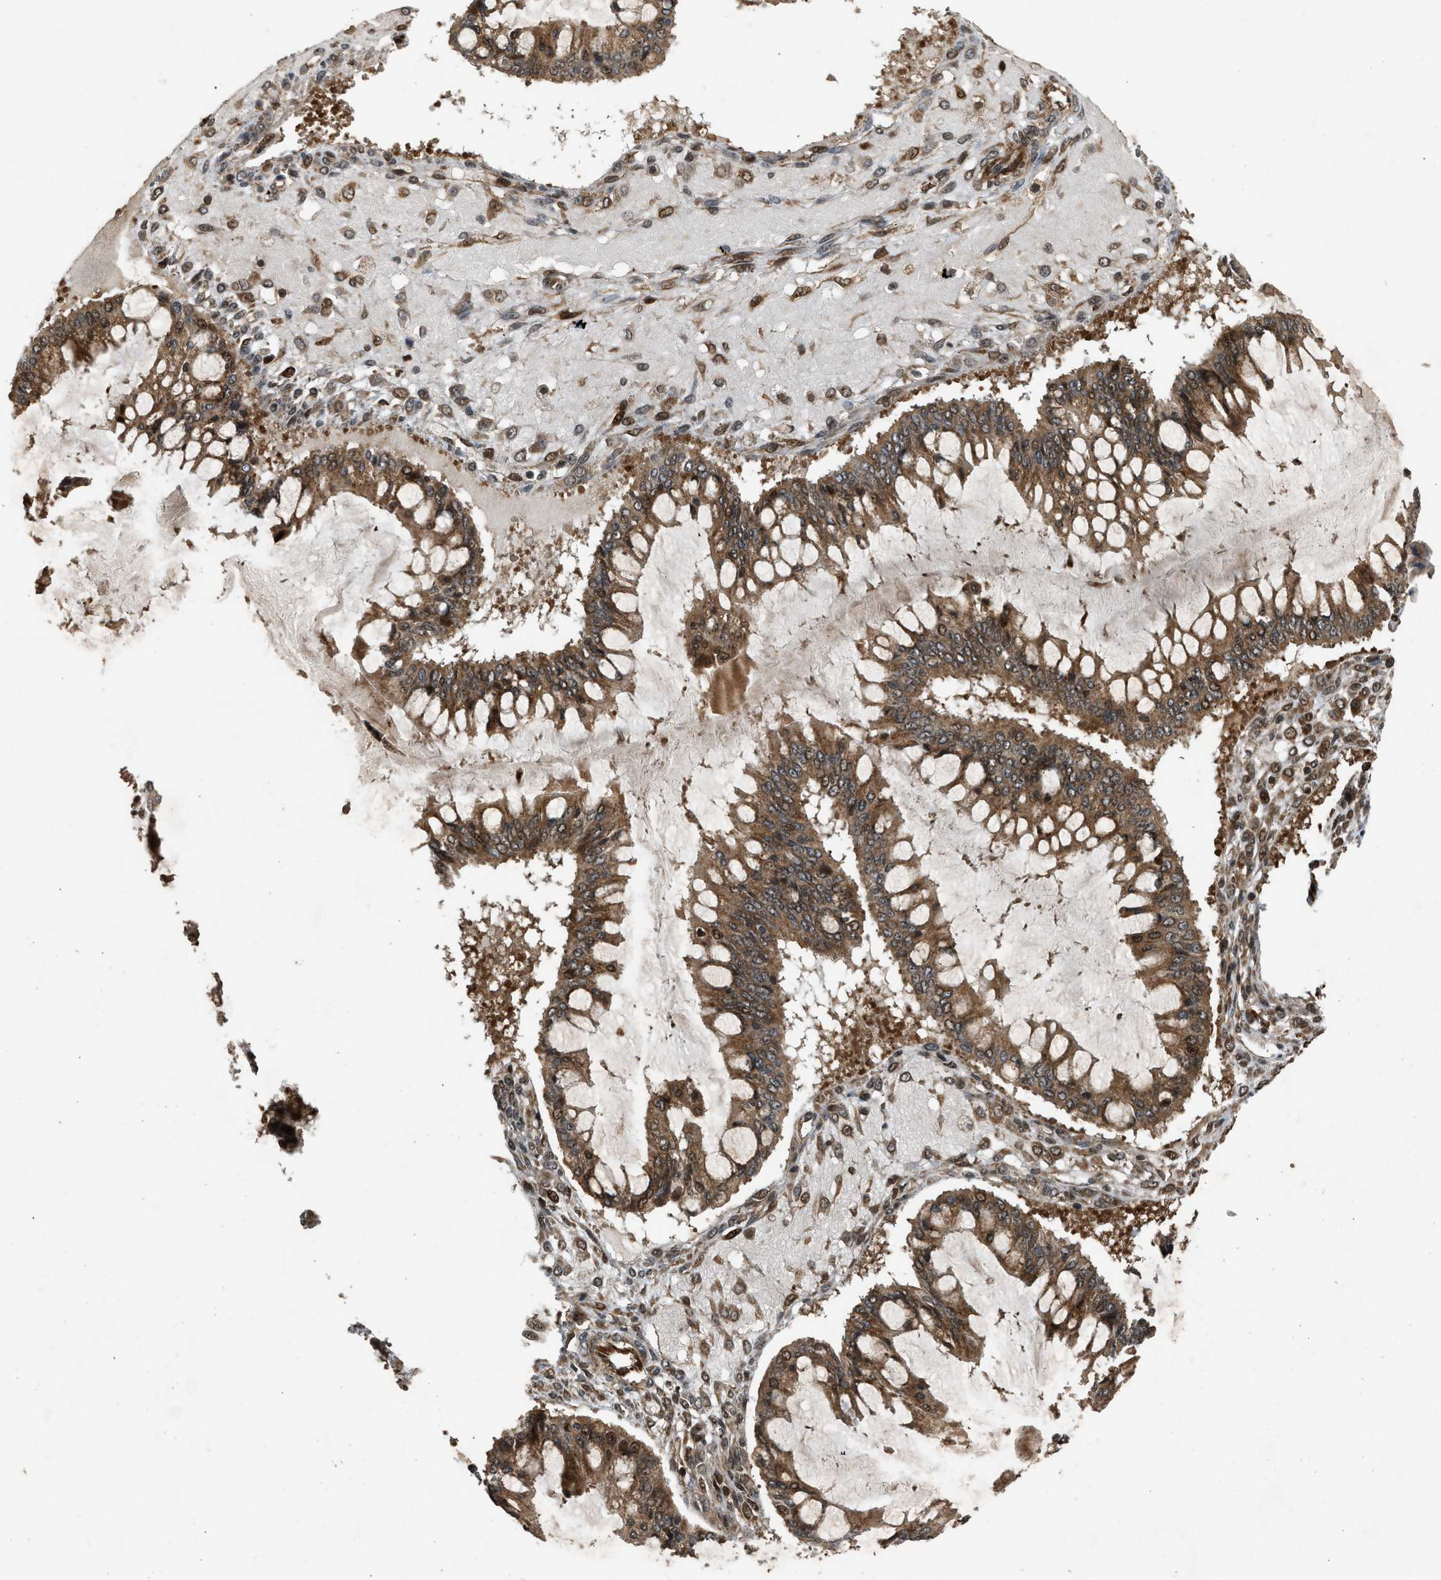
{"staining": {"intensity": "moderate", "quantity": ">75%", "location": "cytoplasmic/membranous"}, "tissue": "ovarian cancer", "cell_type": "Tumor cells", "image_type": "cancer", "snomed": [{"axis": "morphology", "description": "Cystadenocarcinoma, mucinous, NOS"}, {"axis": "topography", "description": "Ovary"}], "caption": "Protein staining exhibits moderate cytoplasmic/membranous staining in approximately >75% of tumor cells in ovarian cancer (mucinous cystadenocarcinoma). (DAB = brown stain, brightfield microscopy at high magnification).", "gene": "TXNL1", "patient": {"sex": "female", "age": 73}}